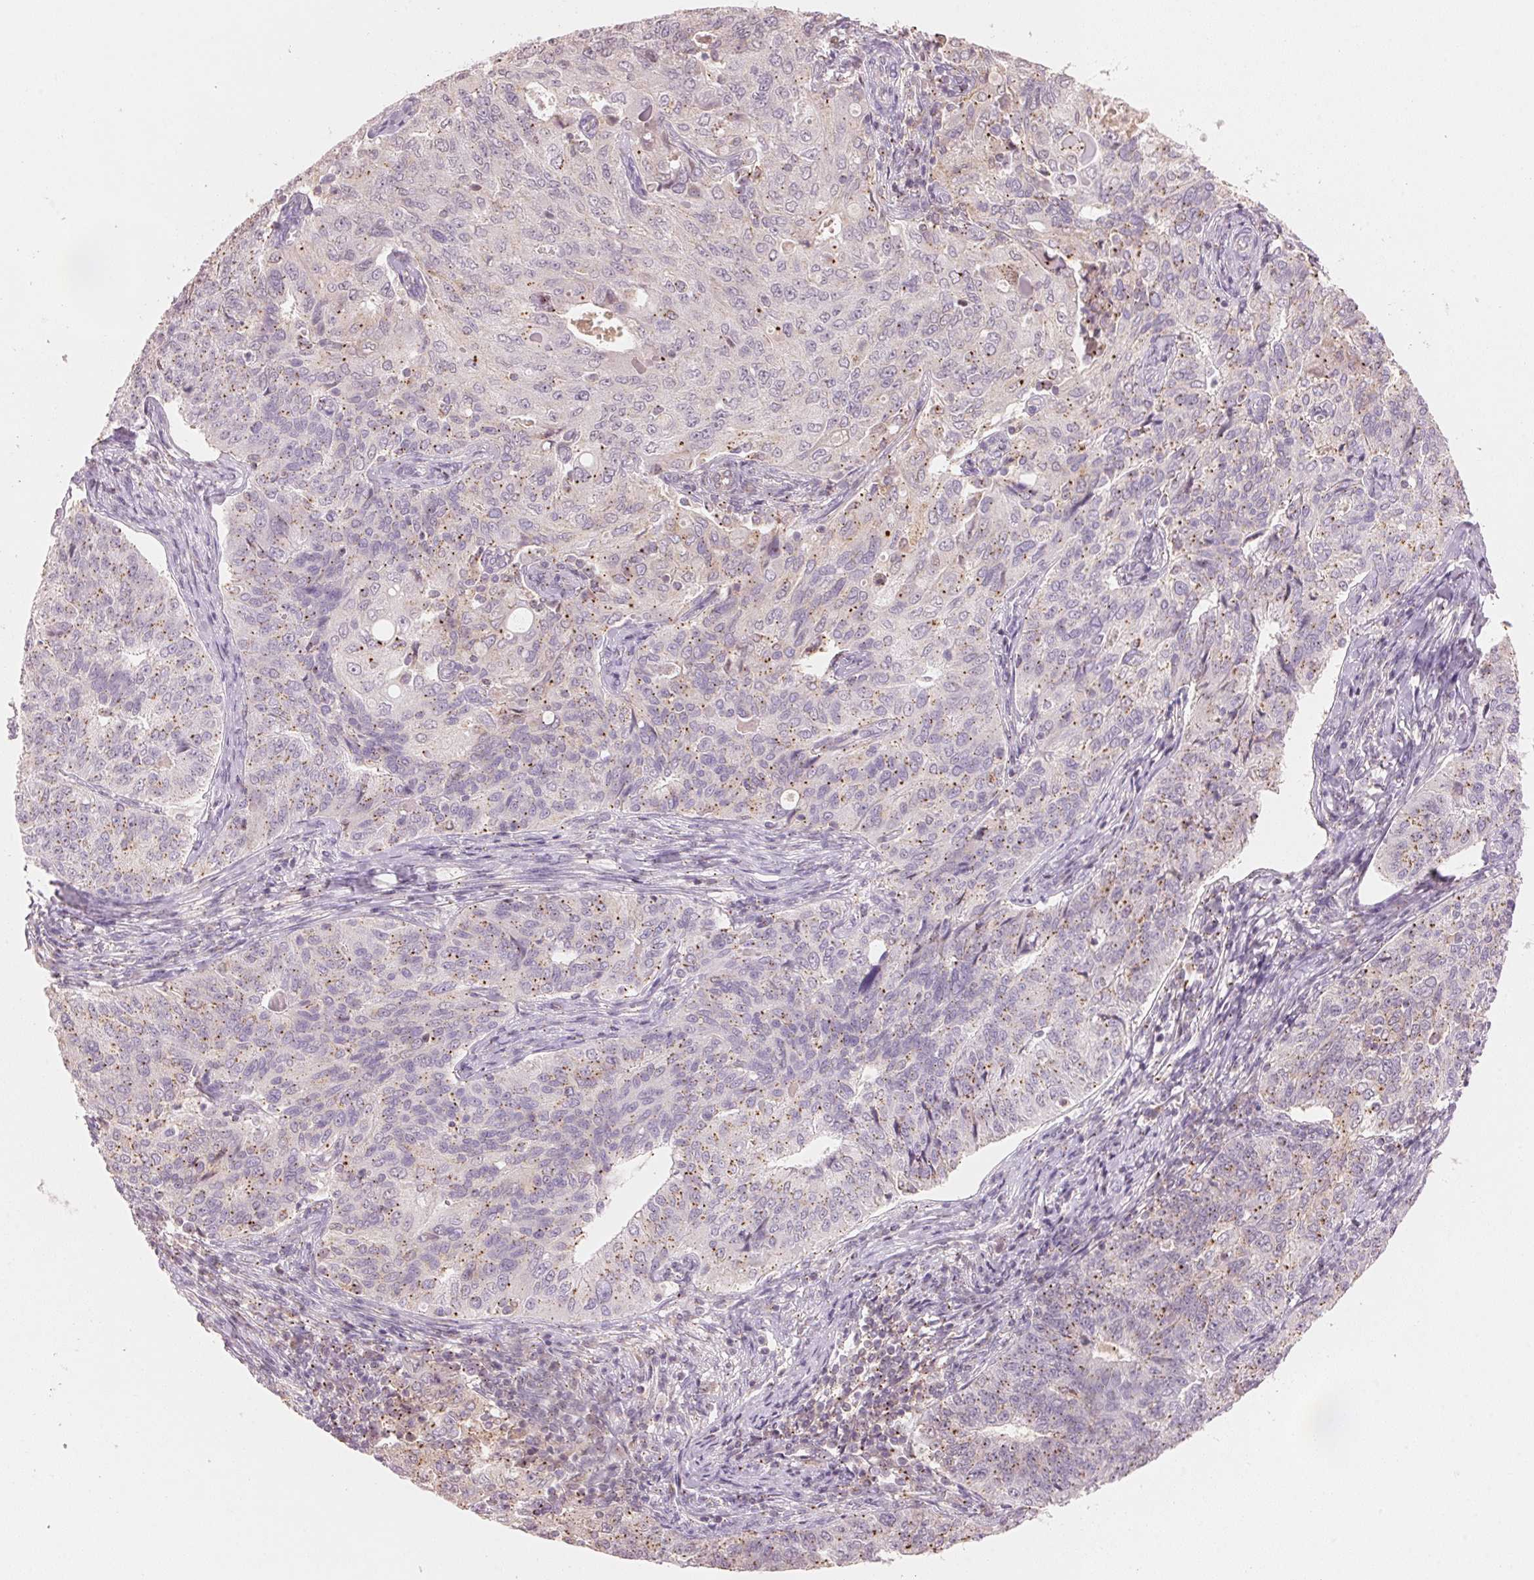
{"staining": {"intensity": "moderate", "quantity": "25%-75%", "location": "cytoplasmic/membranous"}, "tissue": "endometrial cancer", "cell_type": "Tumor cells", "image_type": "cancer", "snomed": [{"axis": "morphology", "description": "Adenocarcinoma, NOS"}, {"axis": "topography", "description": "Endometrium"}], "caption": "This micrograph exhibits IHC staining of human endometrial cancer (adenocarcinoma), with medium moderate cytoplasmic/membranous staining in approximately 25%-75% of tumor cells.", "gene": "HOXB13", "patient": {"sex": "female", "age": 43}}